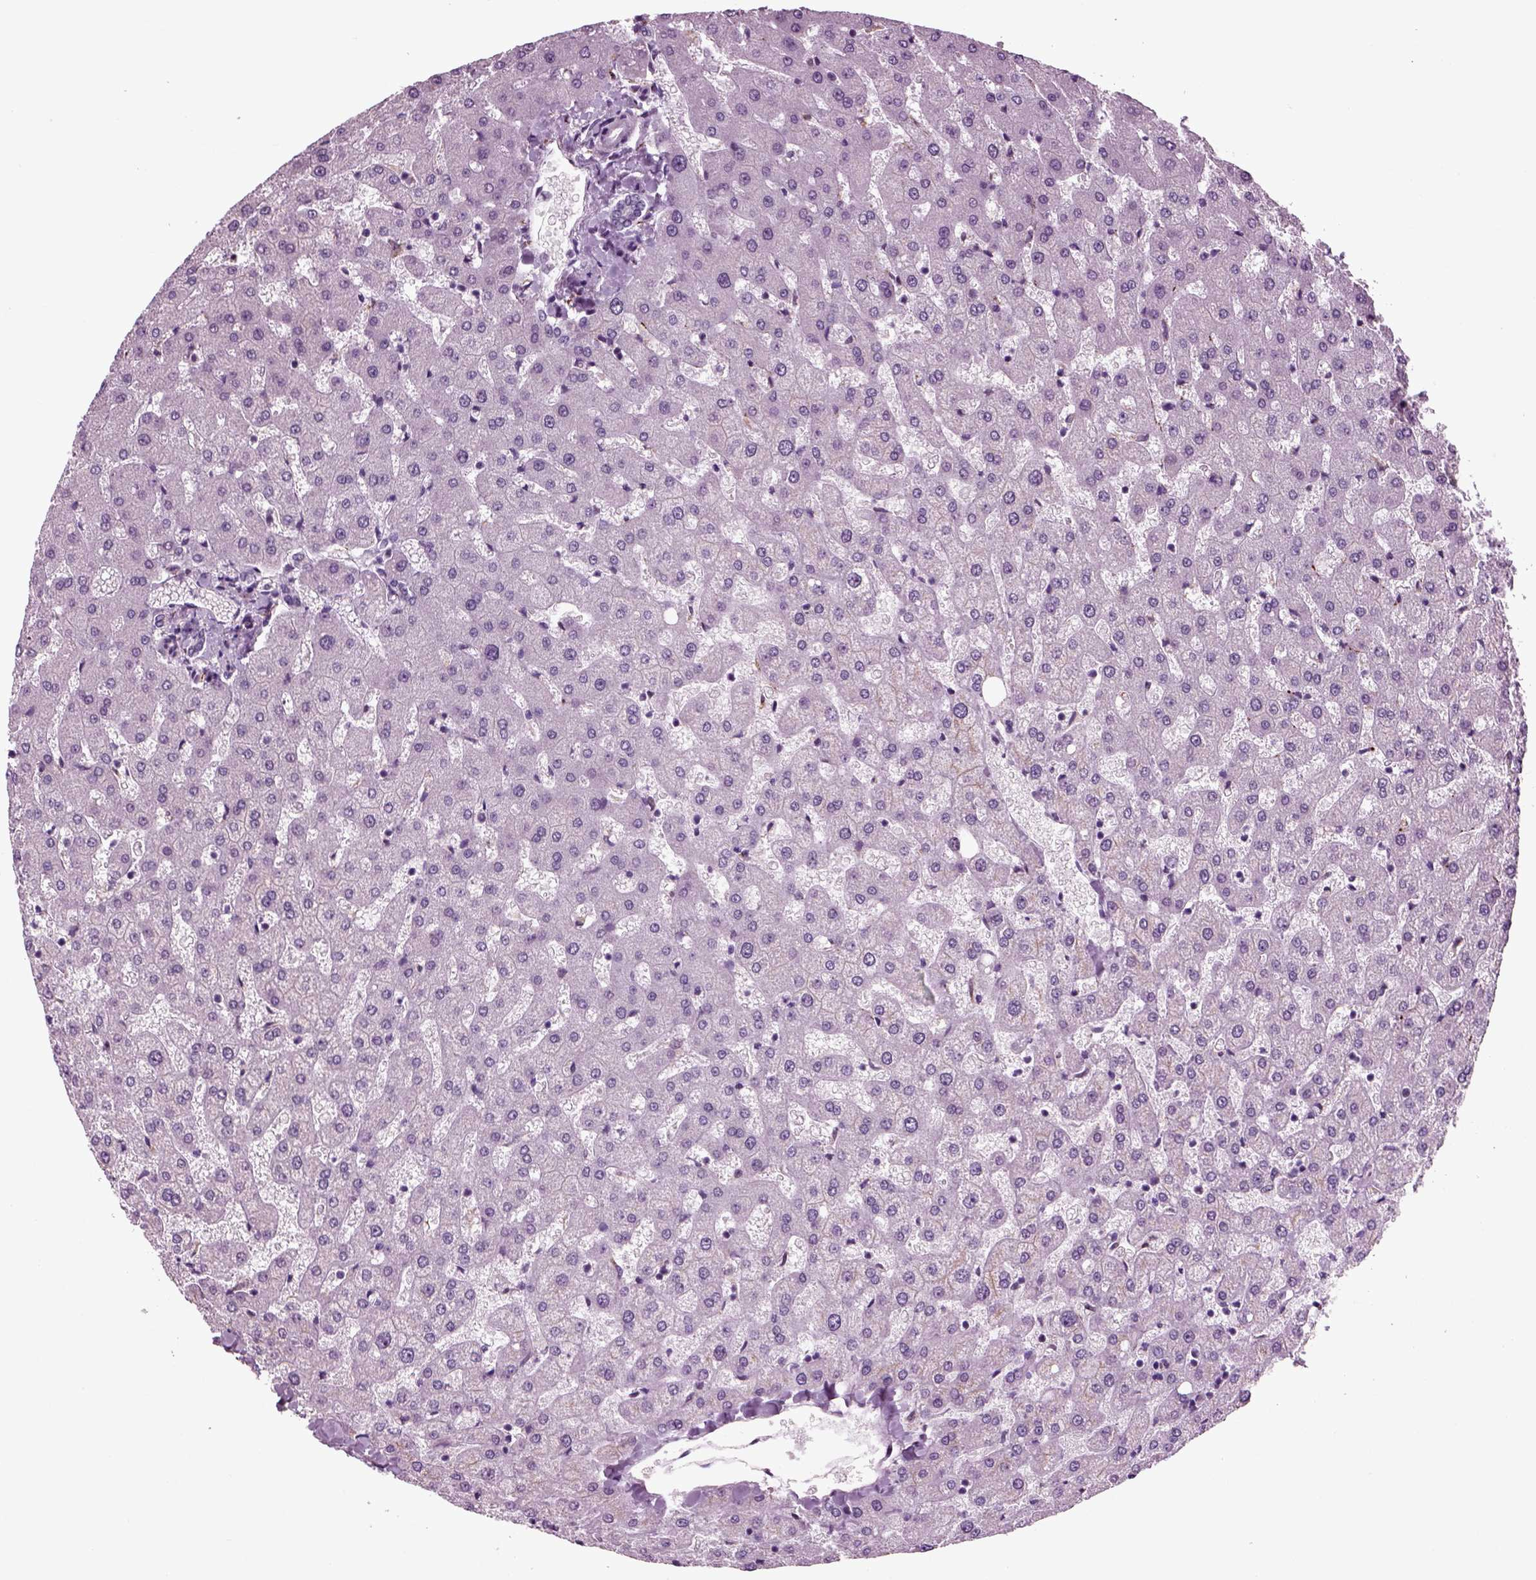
{"staining": {"intensity": "negative", "quantity": "none", "location": "none"}, "tissue": "liver", "cell_type": "Cholangiocytes", "image_type": "normal", "snomed": [{"axis": "morphology", "description": "Normal tissue, NOS"}, {"axis": "topography", "description": "Liver"}], "caption": "Photomicrograph shows no significant protein expression in cholangiocytes of benign liver. (Stains: DAB (3,3'-diaminobenzidine) immunohistochemistry (IHC) with hematoxylin counter stain, Microscopy: brightfield microscopy at high magnification).", "gene": "CHGB", "patient": {"sex": "female", "age": 50}}